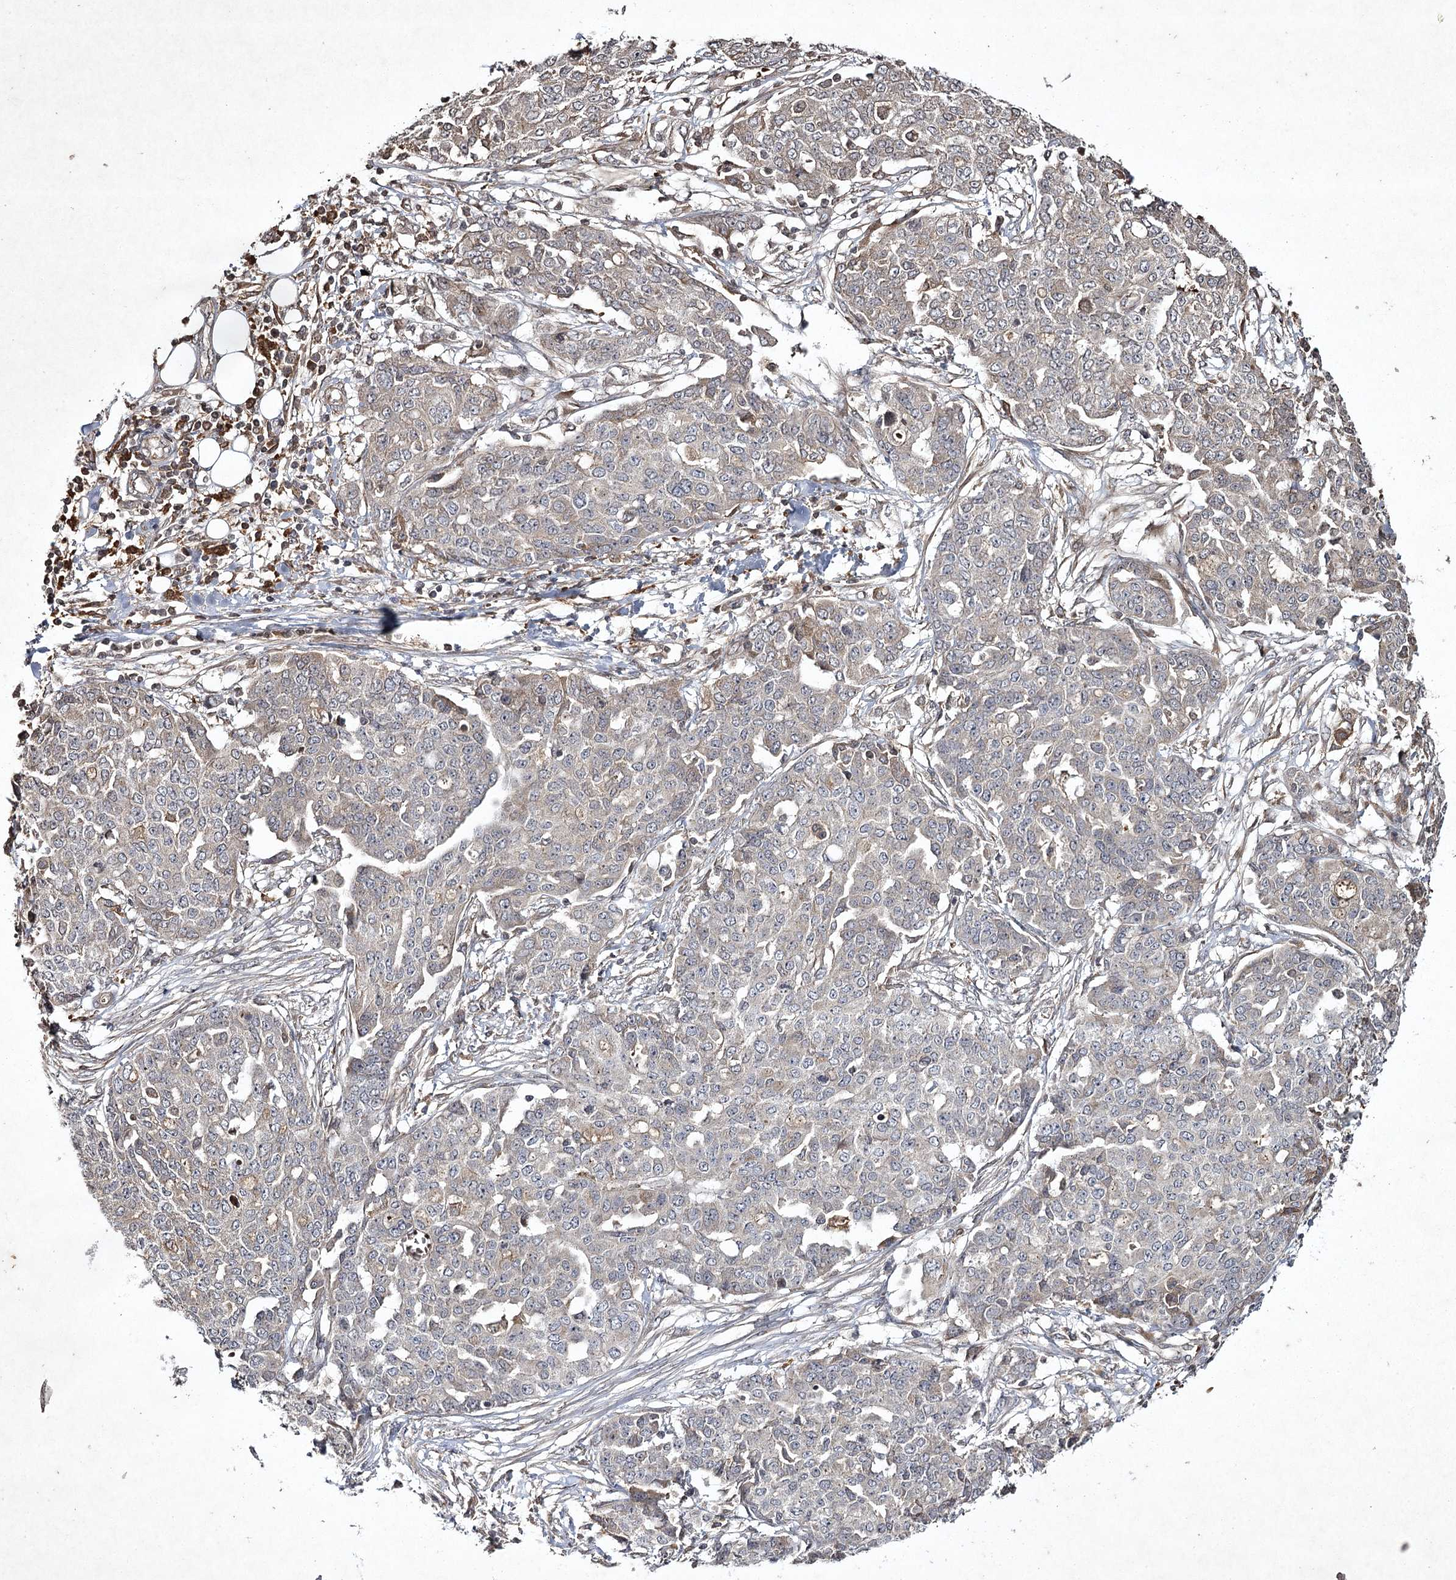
{"staining": {"intensity": "negative", "quantity": "none", "location": "none"}, "tissue": "ovarian cancer", "cell_type": "Tumor cells", "image_type": "cancer", "snomed": [{"axis": "morphology", "description": "Cystadenocarcinoma, serous, NOS"}, {"axis": "topography", "description": "Soft tissue"}, {"axis": "topography", "description": "Ovary"}], "caption": "This is an immunohistochemistry (IHC) histopathology image of human ovarian cancer (serous cystadenocarcinoma). There is no expression in tumor cells.", "gene": "CYP2B6", "patient": {"sex": "female", "age": 57}}